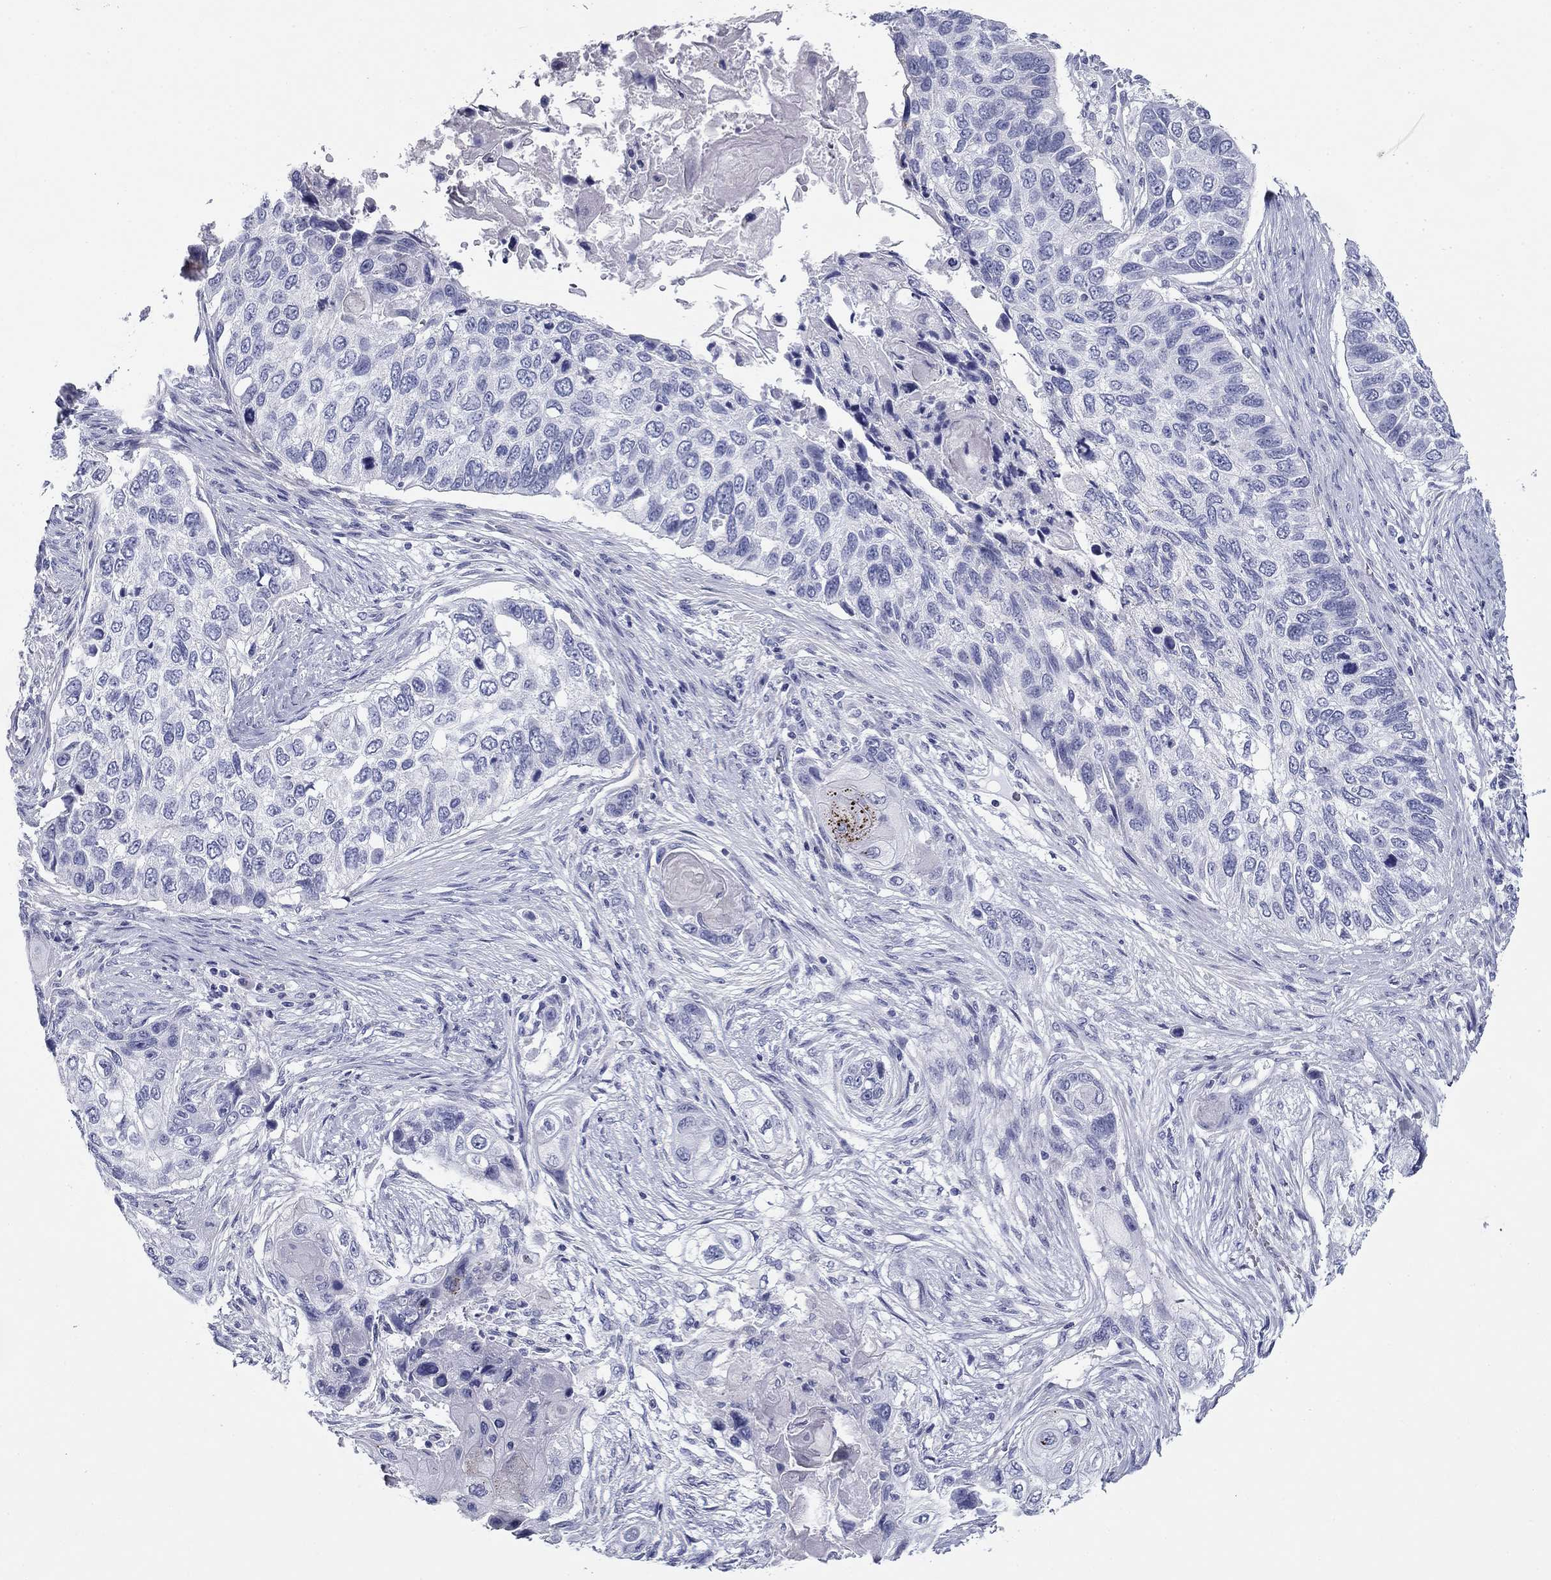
{"staining": {"intensity": "negative", "quantity": "none", "location": "none"}, "tissue": "lung cancer", "cell_type": "Tumor cells", "image_type": "cancer", "snomed": [{"axis": "morphology", "description": "Normal tissue, NOS"}, {"axis": "morphology", "description": "Squamous cell carcinoma, NOS"}, {"axis": "topography", "description": "Bronchus"}, {"axis": "topography", "description": "Lung"}], "caption": "There is no significant expression in tumor cells of lung cancer.", "gene": "ZP2", "patient": {"sex": "male", "age": 69}}